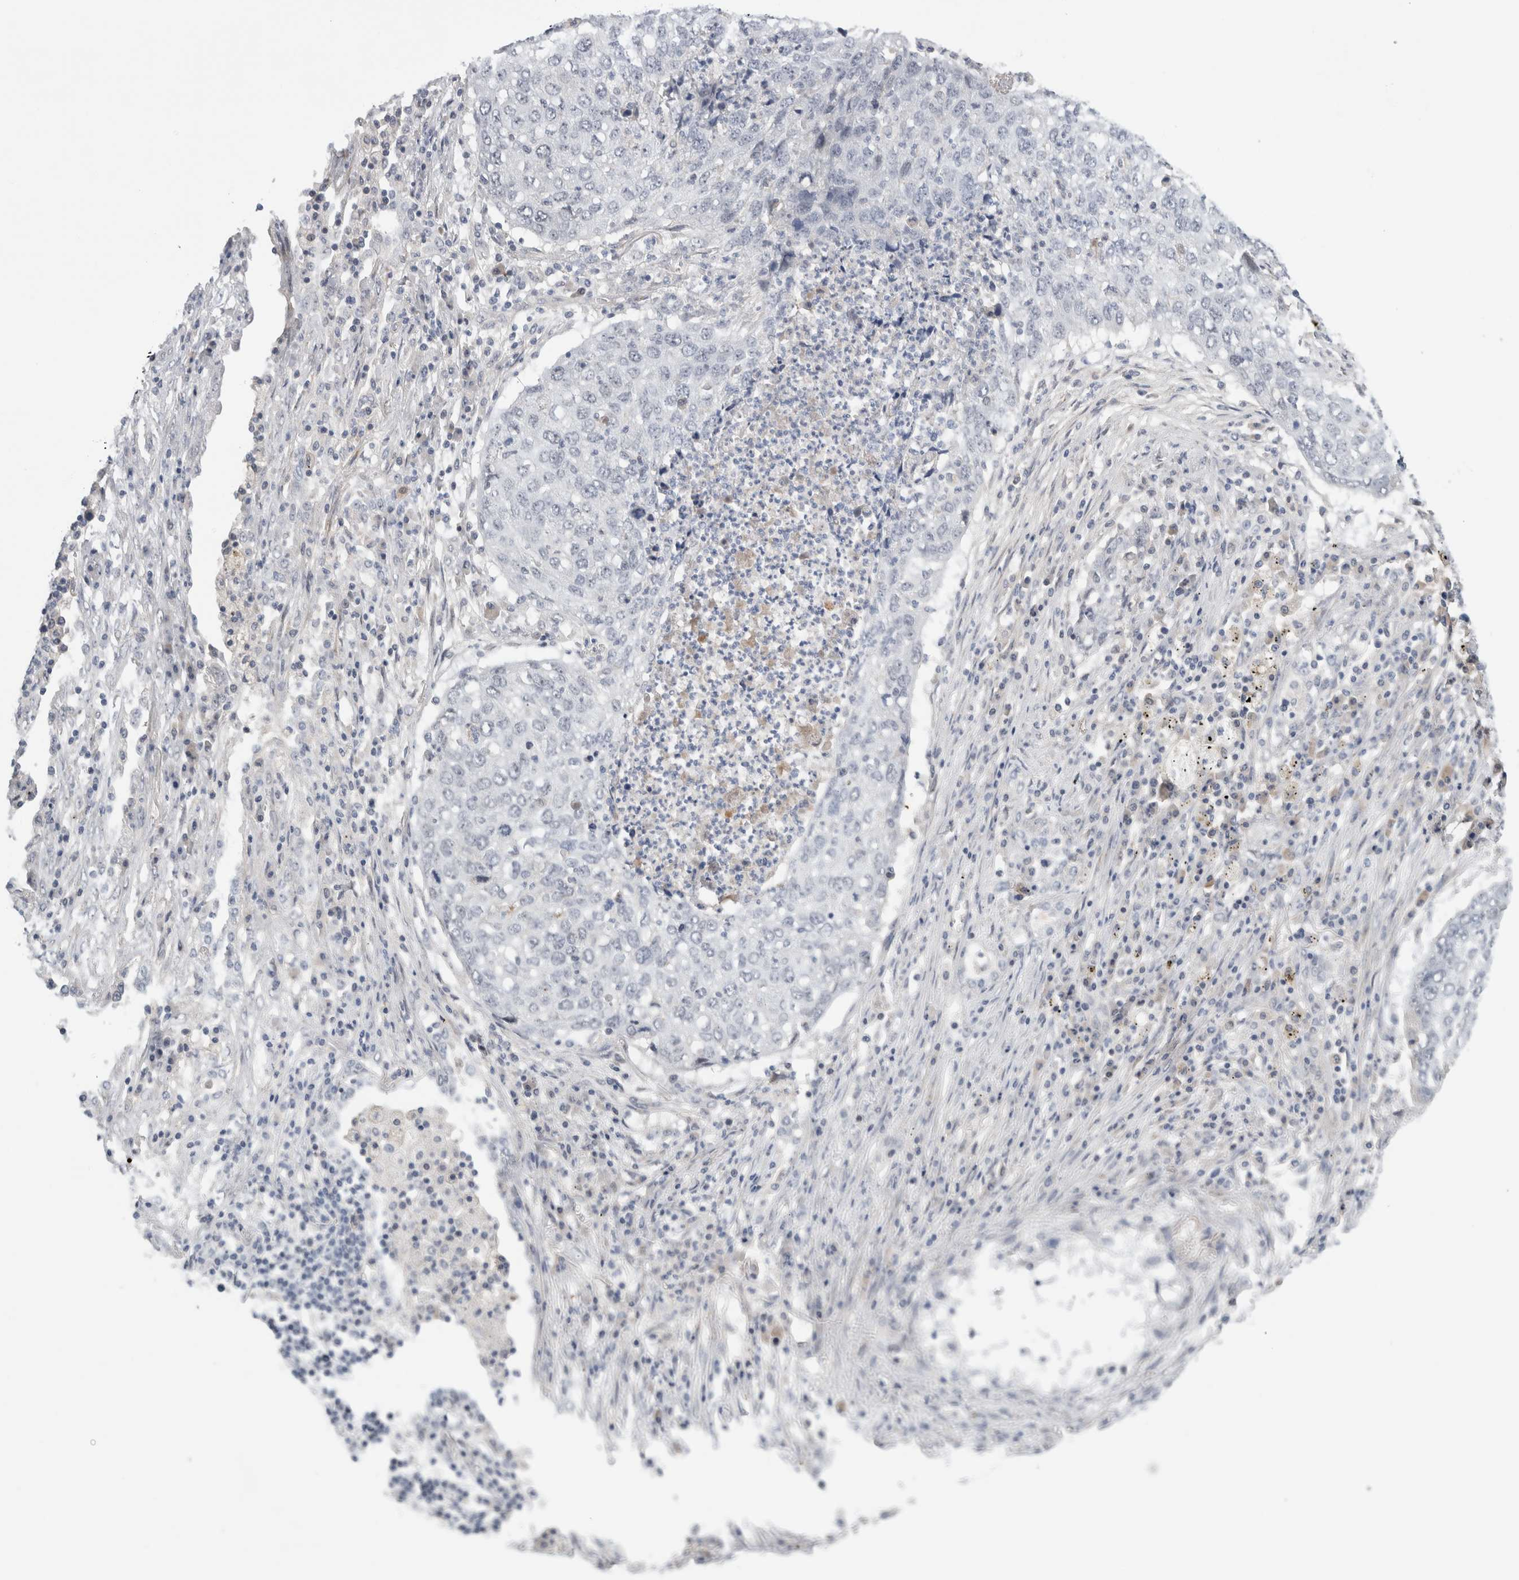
{"staining": {"intensity": "negative", "quantity": "none", "location": "none"}, "tissue": "lung cancer", "cell_type": "Tumor cells", "image_type": "cancer", "snomed": [{"axis": "morphology", "description": "Squamous cell carcinoma, NOS"}, {"axis": "topography", "description": "Lung"}], "caption": "Immunohistochemistry of lung squamous cell carcinoma shows no staining in tumor cells.", "gene": "HCN3", "patient": {"sex": "female", "age": 63}}